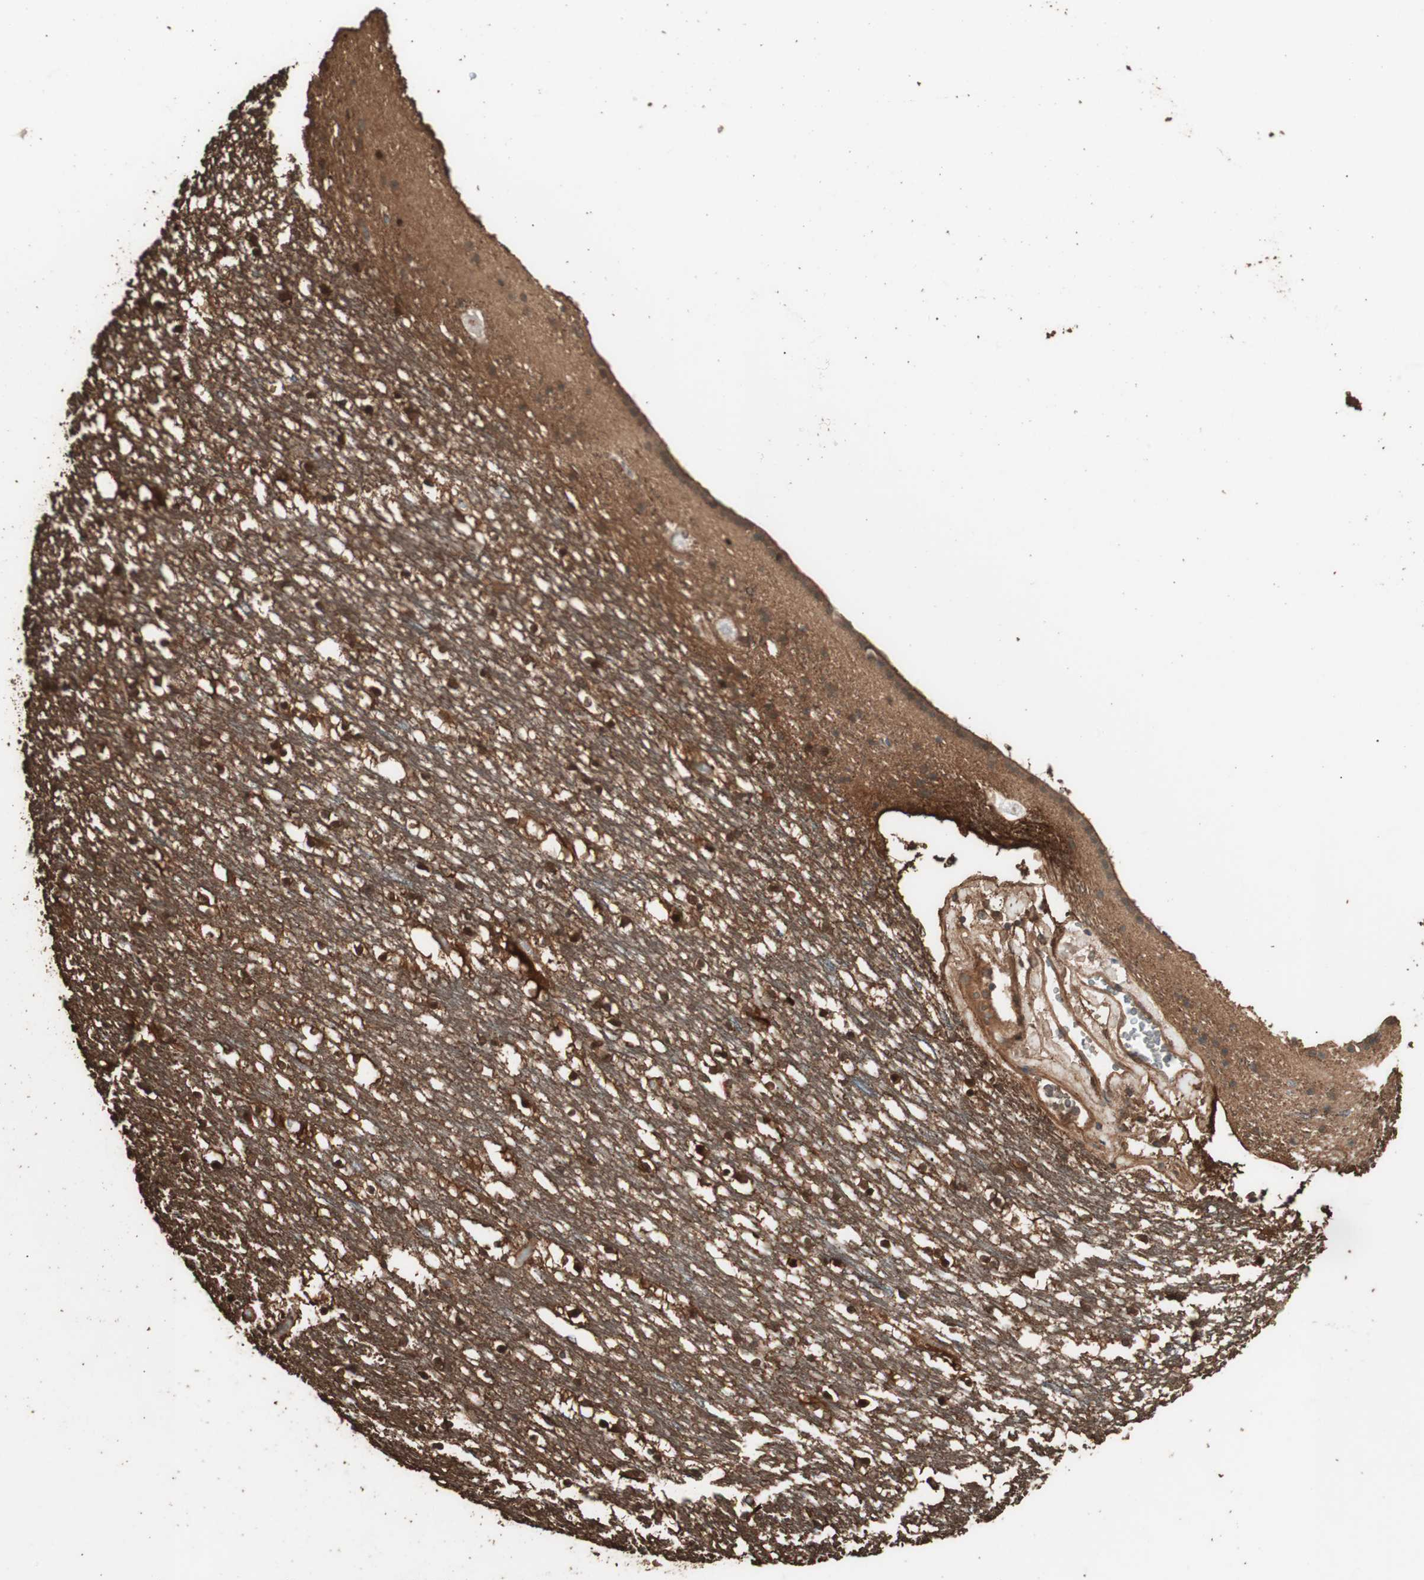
{"staining": {"intensity": "moderate", "quantity": ">75%", "location": "cytoplasmic/membranous"}, "tissue": "caudate", "cell_type": "Glial cells", "image_type": "normal", "snomed": [{"axis": "morphology", "description": "Normal tissue, NOS"}, {"axis": "topography", "description": "Lateral ventricle wall"}], "caption": "IHC histopathology image of benign caudate stained for a protein (brown), which demonstrates medium levels of moderate cytoplasmic/membranous positivity in approximately >75% of glial cells.", "gene": "CCN4", "patient": {"sex": "male", "age": 45}}